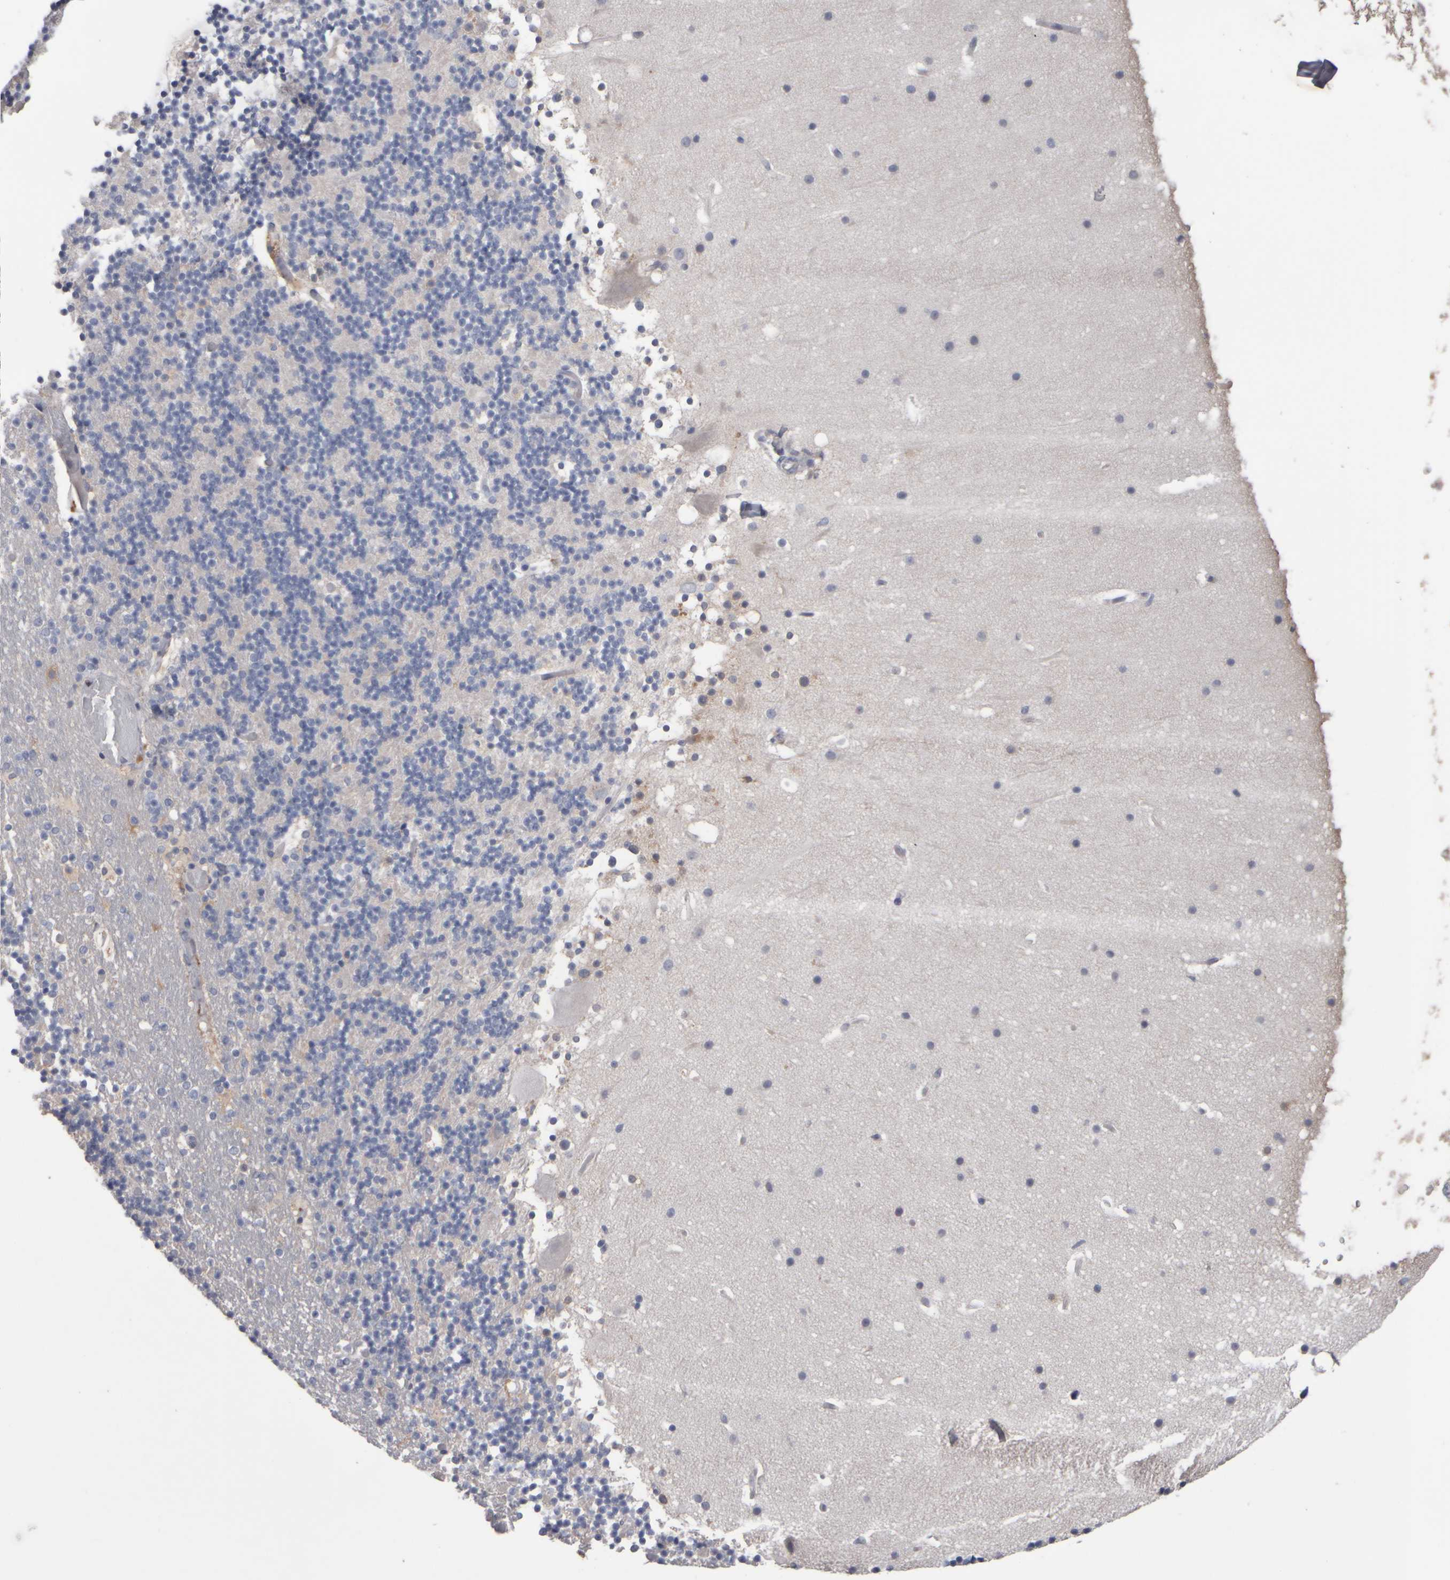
{"staining": {"intensity": "negative", "quantity": "none", "location": "none"}, "tissue": "cerebellum", "cell_type": "Cells in granular layer", "image_type": "normal", "snomed": [{"axis": "morphology", "description": "Normal tissue, NOS"}, {"axis": "topography", "description": "Cerebellum"}], "caption": "Cerebellum was stained to show a protein in brown. There is no significant staining in cells in granular layer. (Stains: DAB (3,3'-diaminobenzidine) immunohistochemistry (IHC) with hematoxylin counter stain, Microscopy: brightfield microscopy at high magnification).", "gene": "EPHX2", "patient": {"sex": "male", "age": 57}}